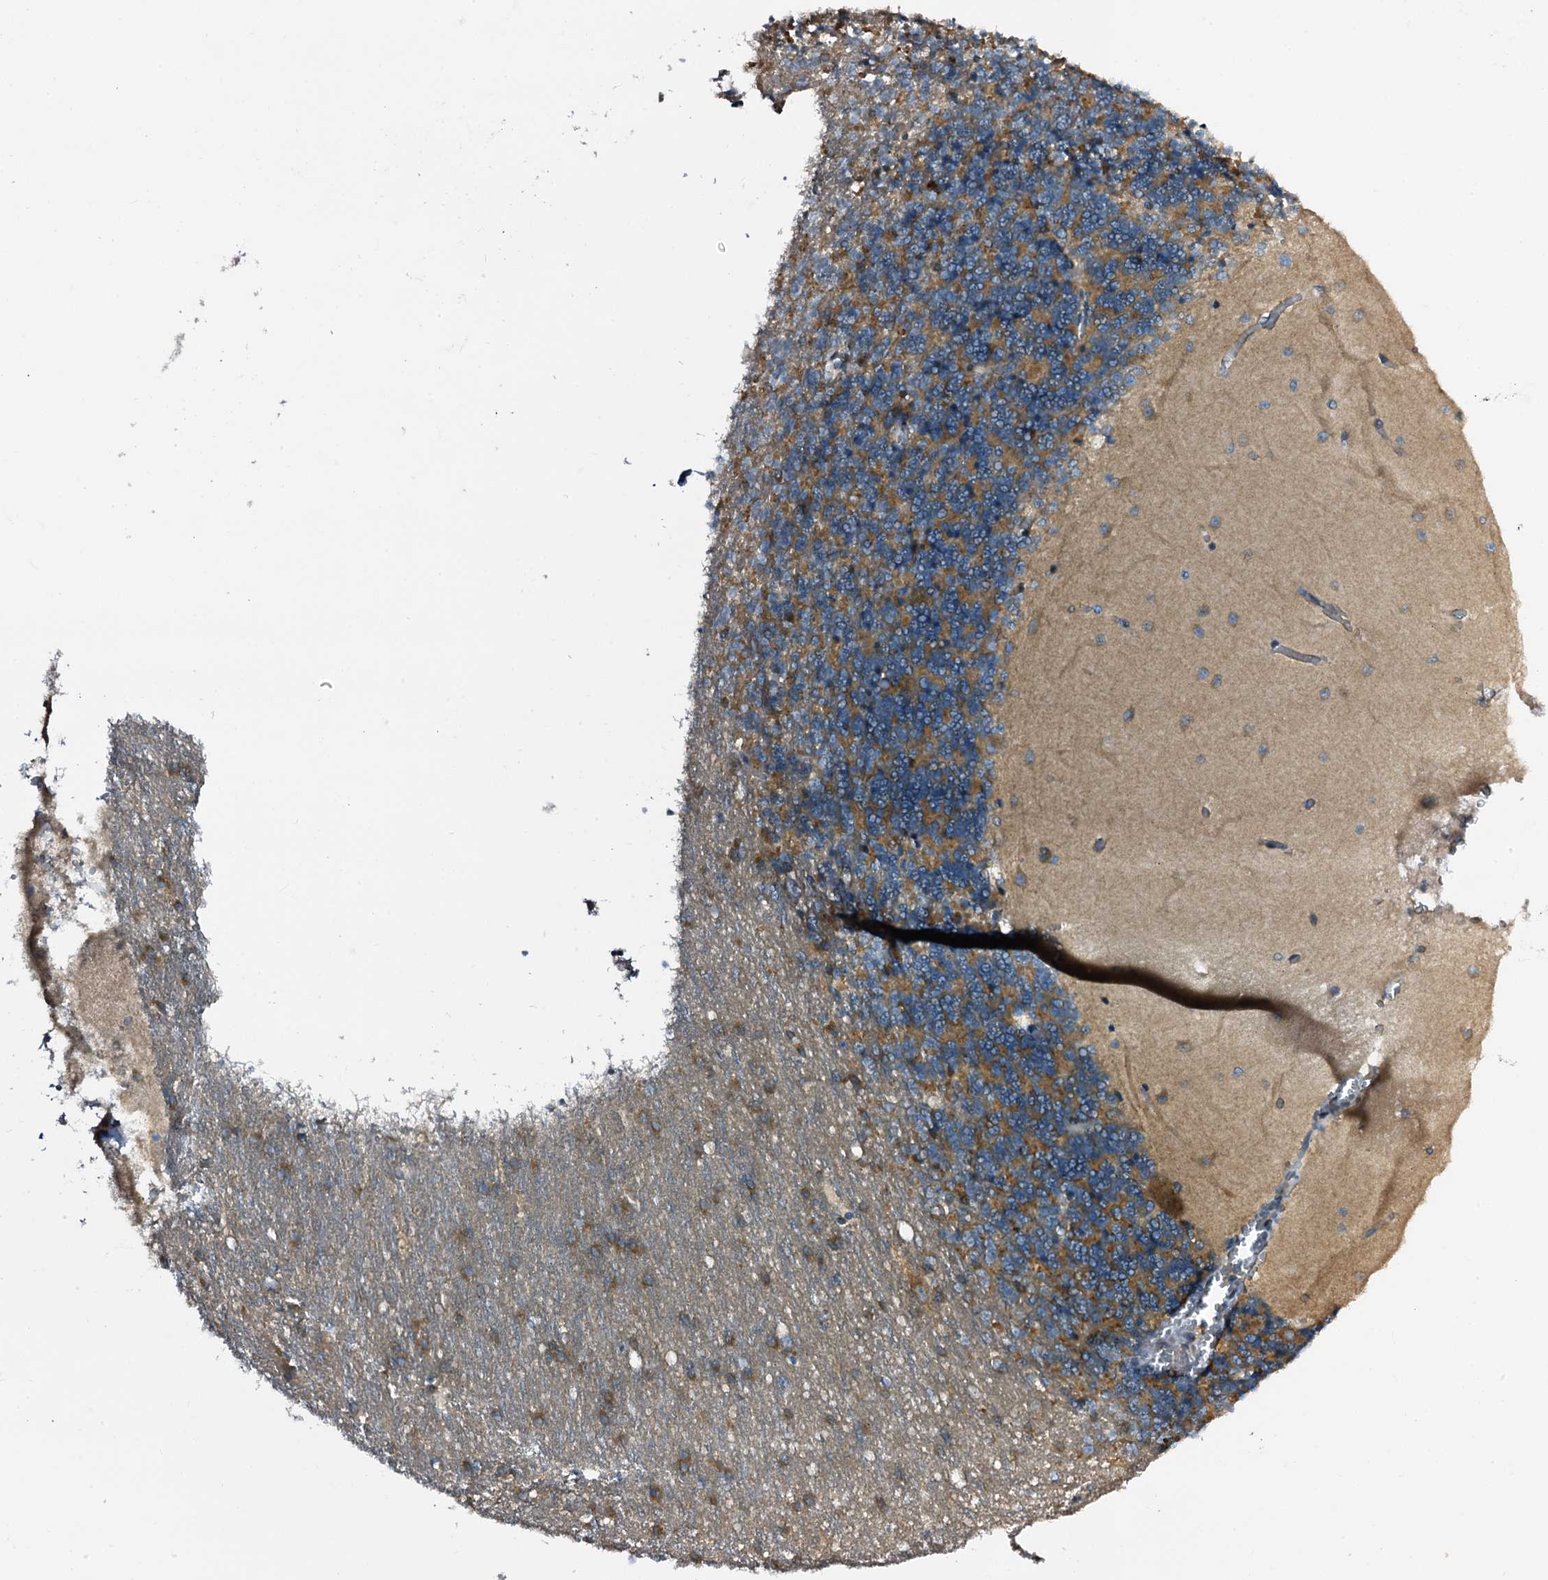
{"staining": {"intensity": "moderate", "quantity": "<25%", "location": "cytoplasmic/membranous"}, "tissue": "cerebellum", "cell_type": "Cells in granular layer", "image_type": "normal", "snomed": [{"axis": "morphology", "description": "Normal tissue, NOS"}, {"axis": "topography", "description": "Cerebellum"}], "caption": "Normal cerebellum was stained to show a protein in brown. There is low levels of moderate cytoplasmic/membranous staining in approximately <25% of cells in granular layer.", "gene": "STARD13", "patient": {"sex": "male", "age": 37}}